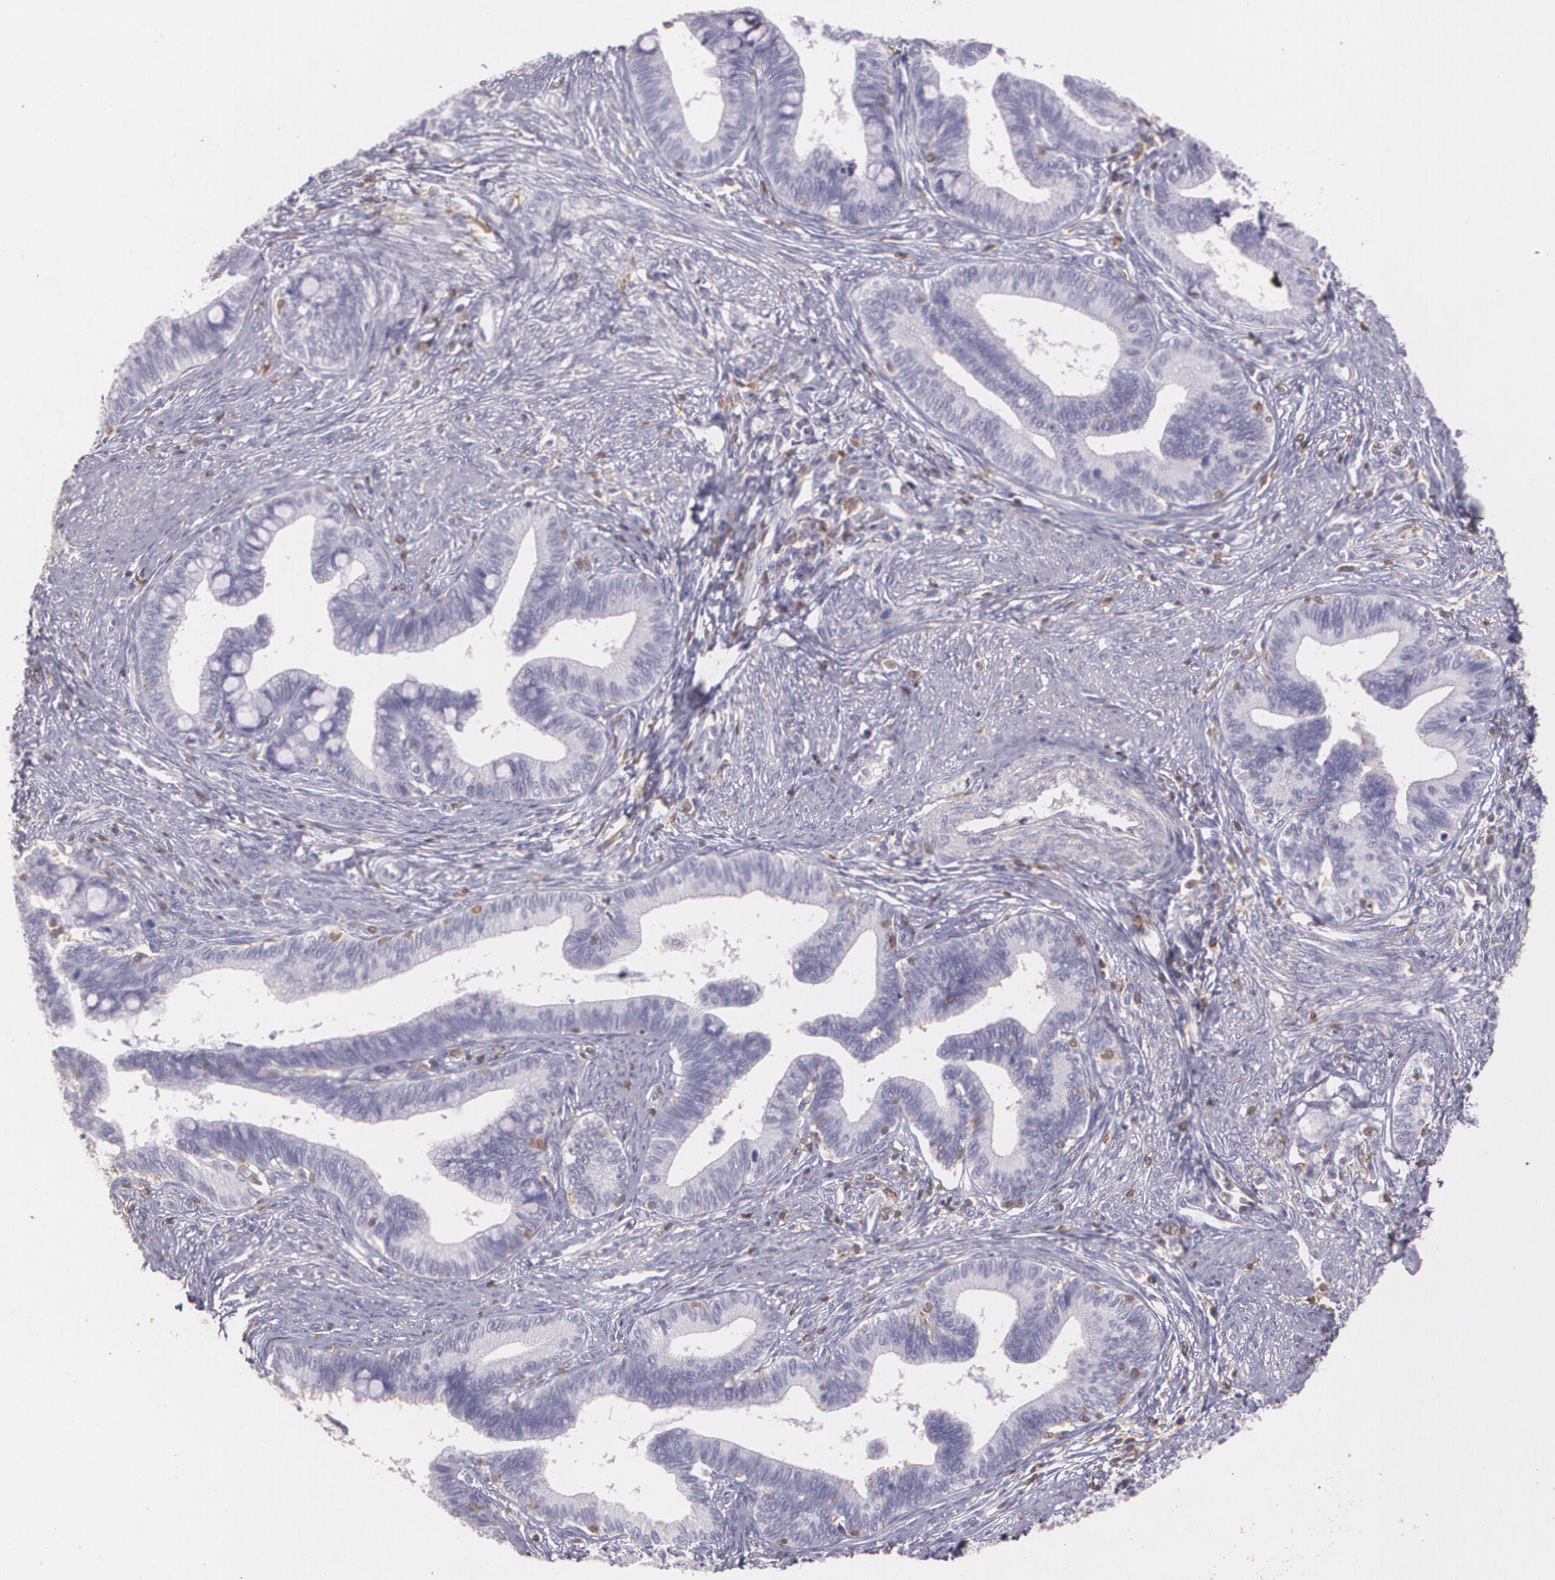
{"staining": {"intensity": "negative", "quantity": "none", "location": "none"}, "tissue": "cervical cancer", "cell_type": "Tumor cells", "image_type": "cancer", "snomed": [{"axis": "morphology", "description": "Squamous cell carcinoma, NOS"}, {"axis": "topography", "description": "Cervix"}], "caption": "Tumor cells show no significant expression in cervical cancer.", "gene": "TGFBR1", "patient": {"sex": "female", "age": 27}}